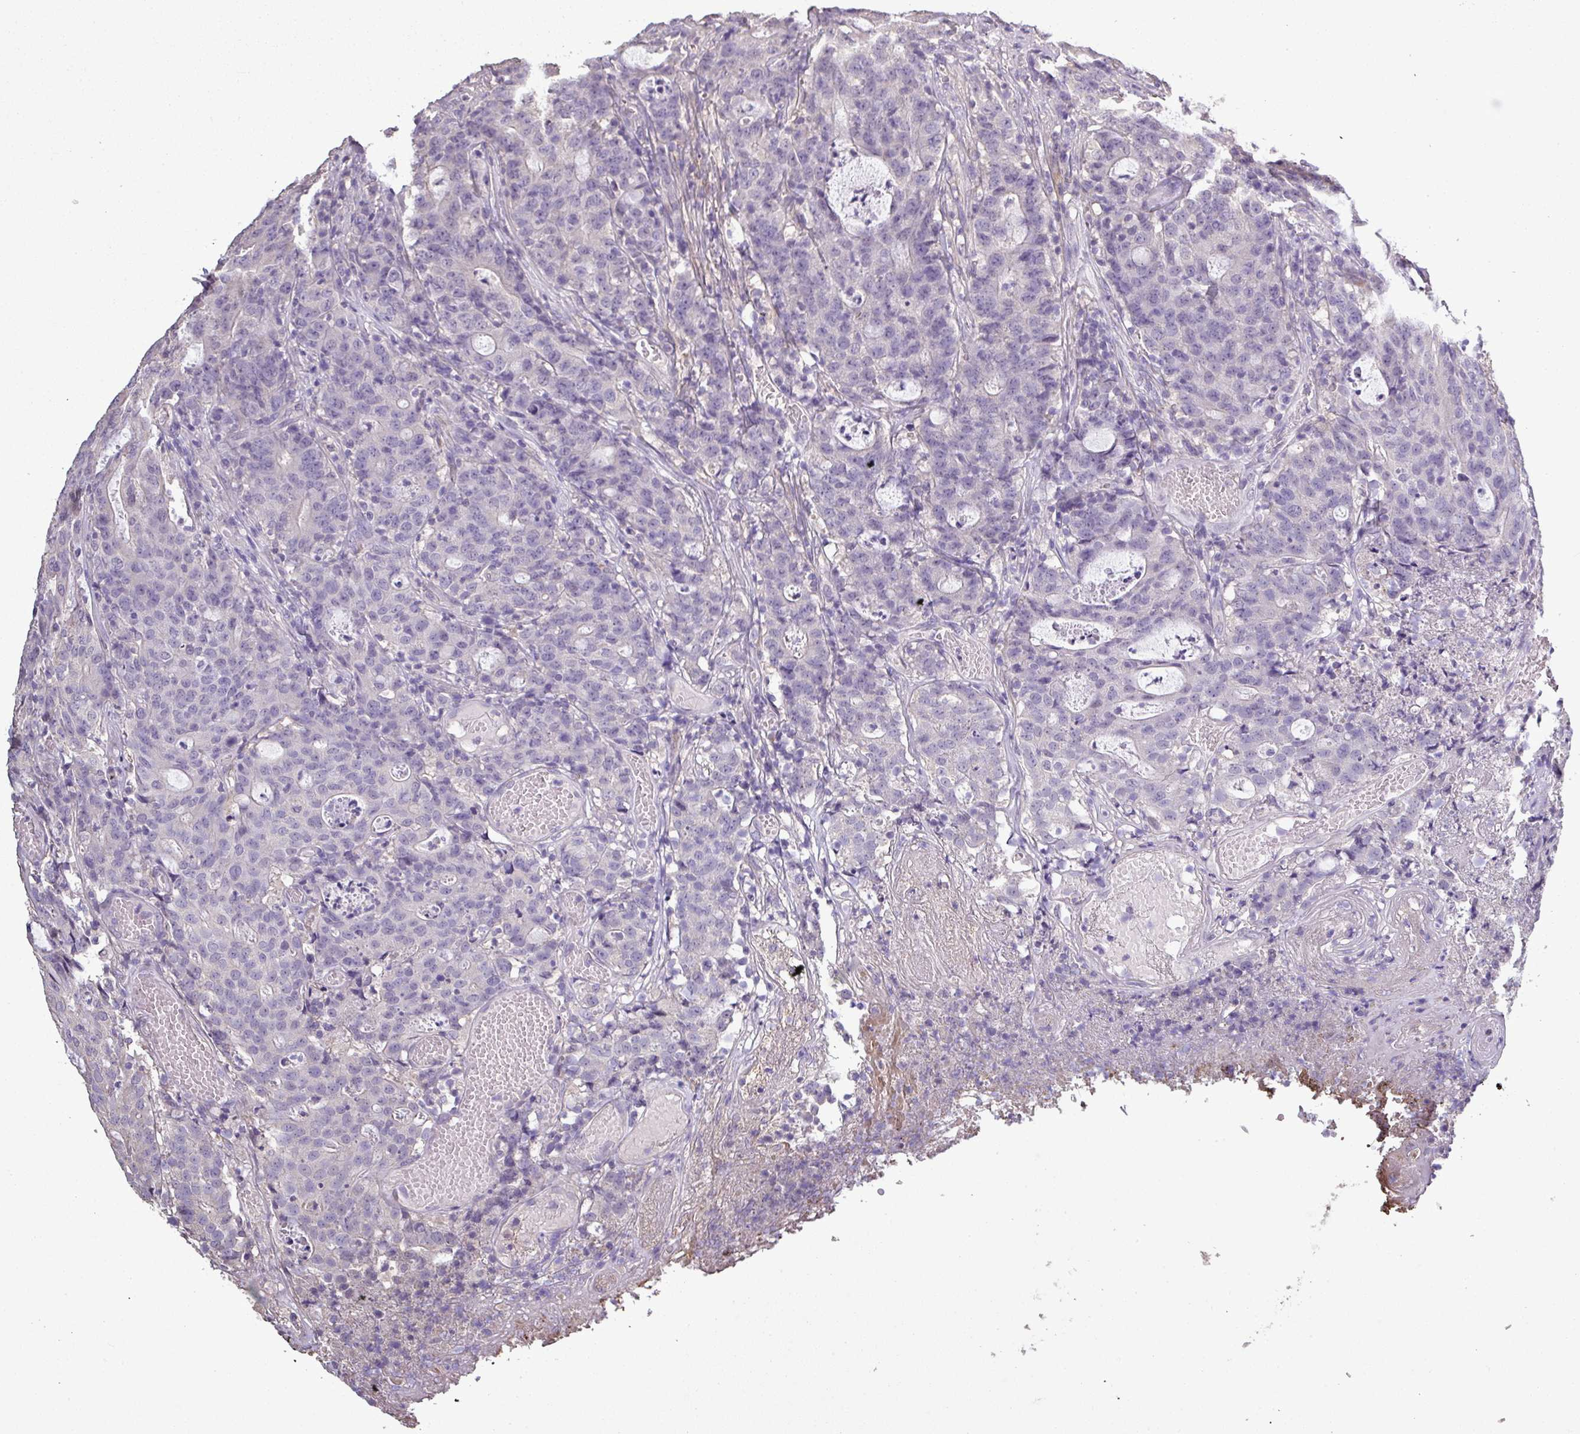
{"staining": {"intensity": "negative", "quantity": "none", "location": "none"}, "tissue": "colorectal cancer", "cell_type": "Tumor cells", "image_type": "cancer", "snomed": [{"axis": "morphology", "description": "Adenocarcinoma, NOS"}, {"axis": "topography", "description": "Colon"}], "caption": "Adenocarcinoma (colorectal) was stained to show a protein in brown. There is no significant expression in tumor cells.", "gene": "ISLR", "patient": {"sex": "male", "age": 83}}